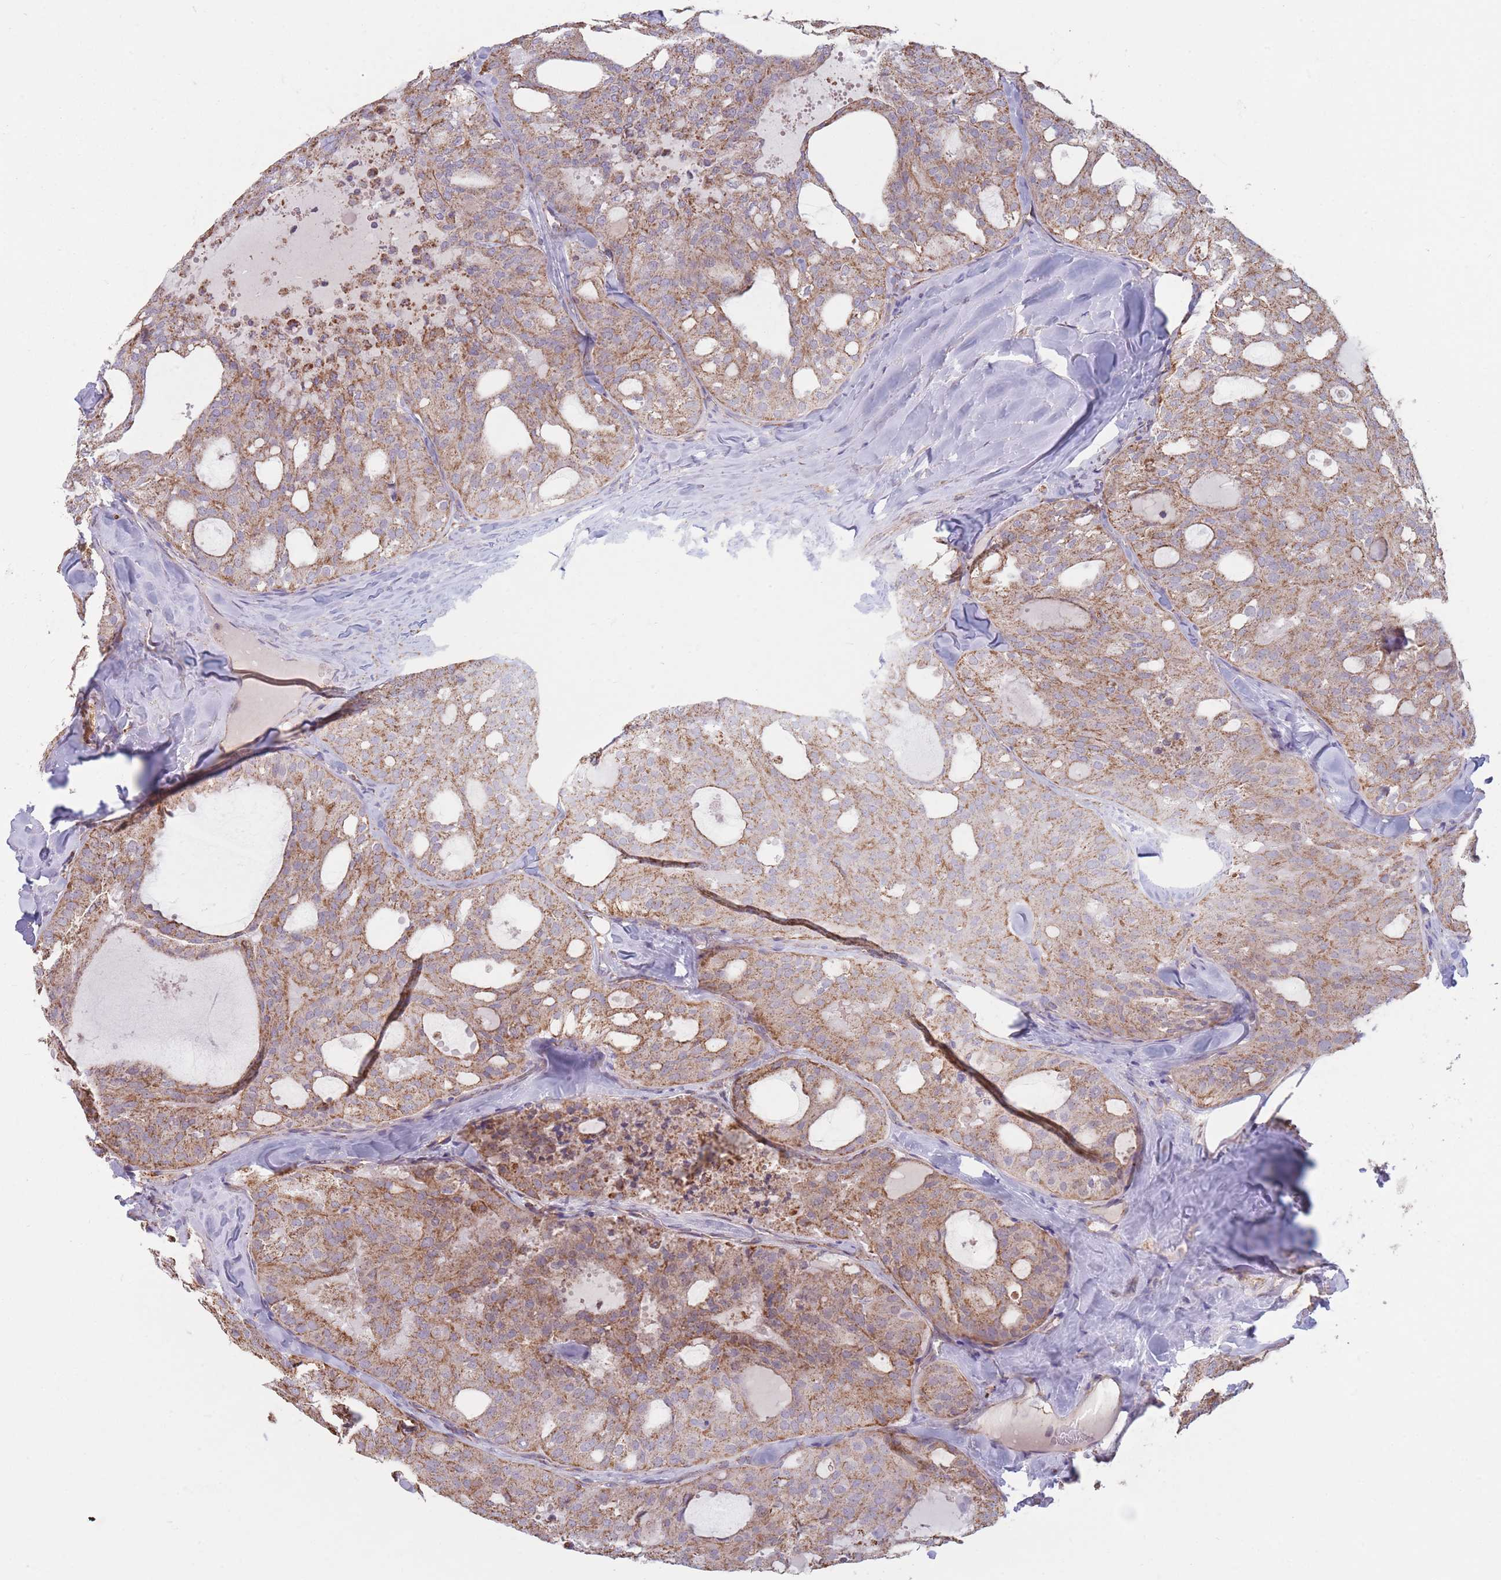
{"staining": {"intensity": "moderate", "quantity": ">75%", "location": "cytoplasmic/membranous"}, "tissue": "thyroid cancer", "cell_type": "Tumor cells", "image_type": "cancer", "snomed": [{"axis": "morphology", "description": "Follicular adenoma carcinoma, NOS"}, {"axis": "topography", "description": "Thyroid gland"}], "caption": "A brown stain shows moderate cytoplasmic/membranous positivity of a protein in follicular adenoma carcinoma (thyroid) tumor cells.", "gene": "KIF16B", "patient": {"sex": "male", "age": 75}}